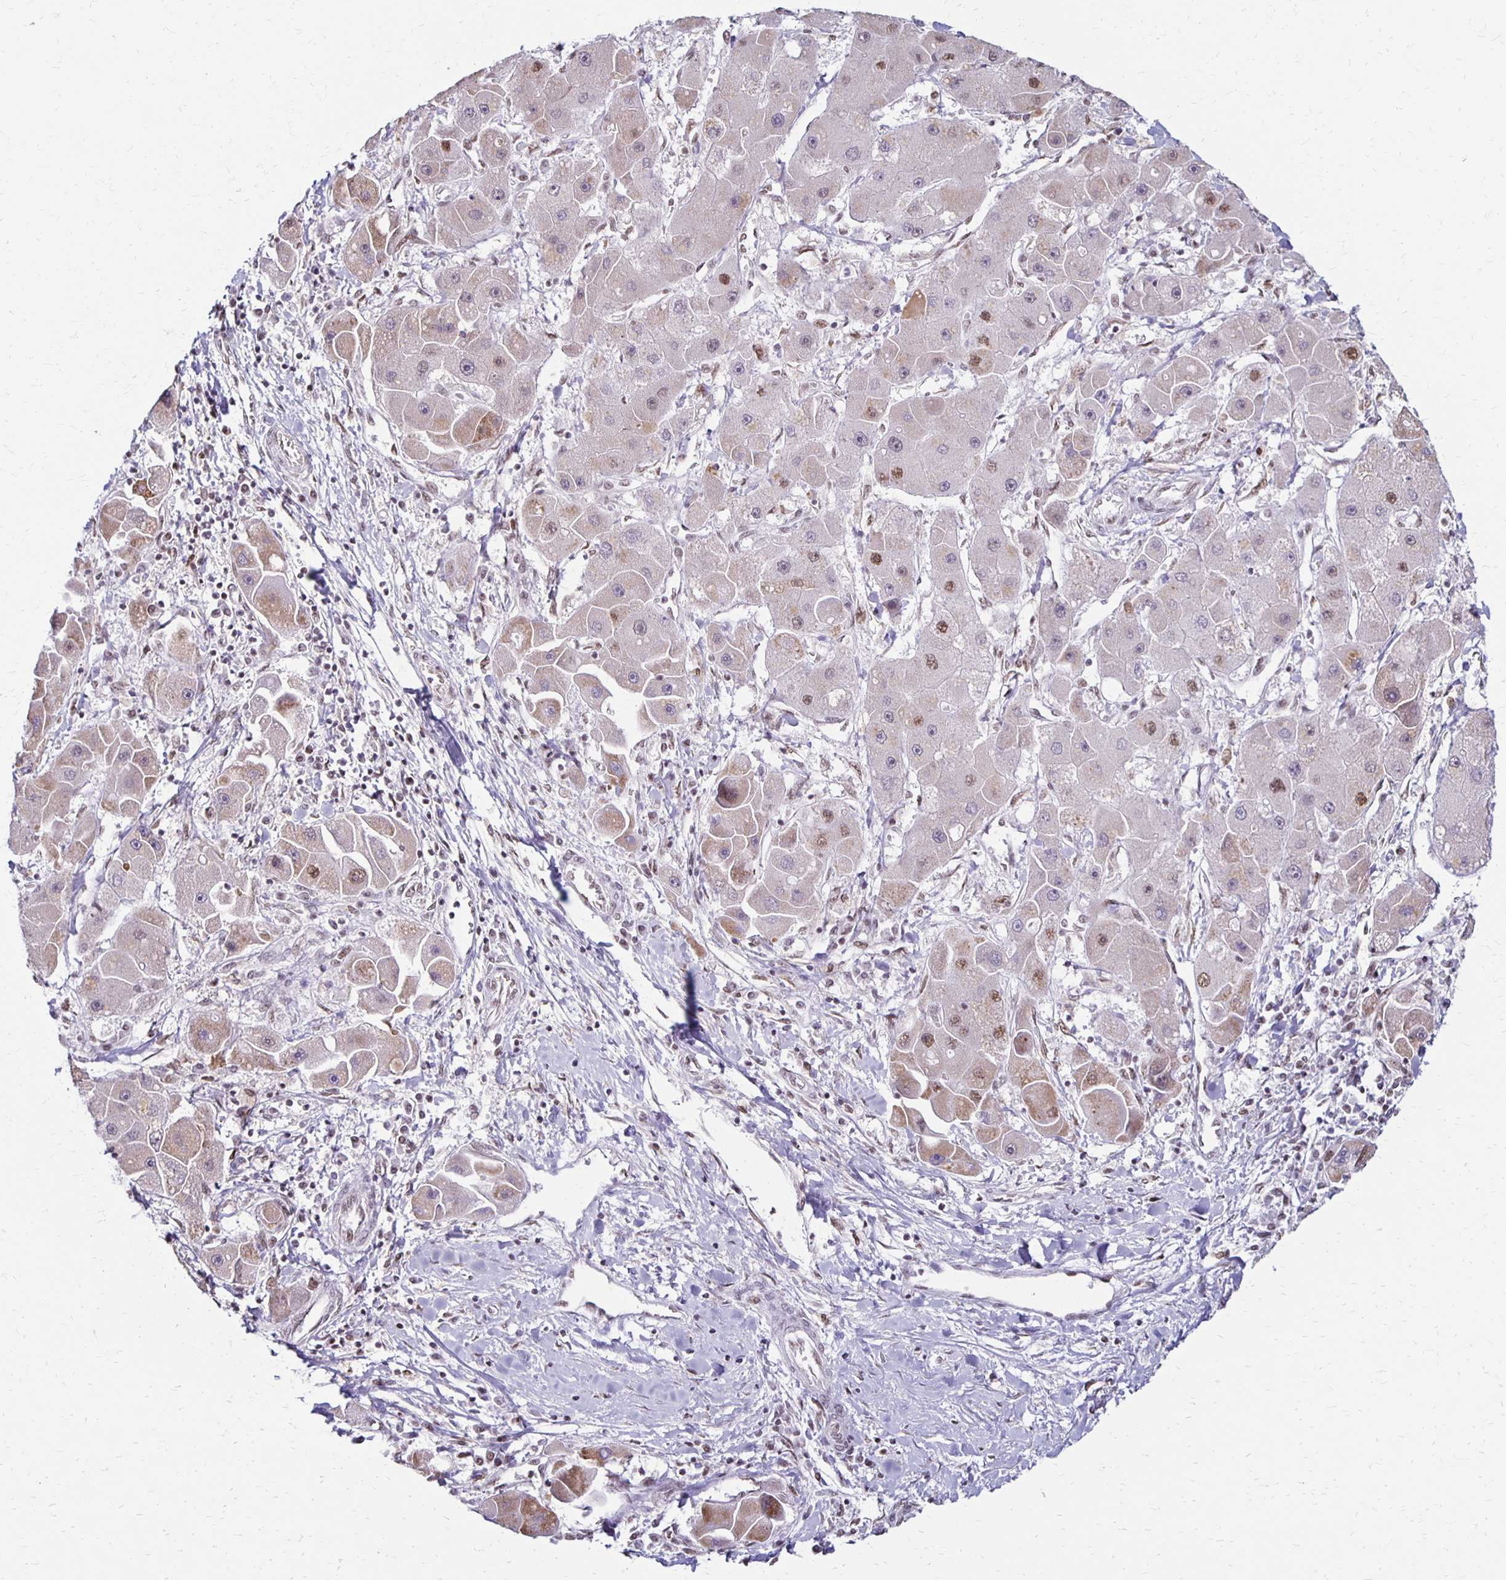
{"staining": {"intensity": "weak", "quantity": "25%-75%", "location": "nuclear"}, "tissue": "liver cancer", "cell_type": "Tumor cells", "image_type": "cancer", "snomed": [{"axis": "morphology", "description": "Carcinoma, Hepatocellular, NOS"}, {"axis": "topography", "description": "Liver"}], "caption": "Liver hepatocellular carcinoma stained for a protein shows weak nuclear positivity in tumor cells. The staining was performed using DAB (3,3'-diaminobenzidine) to visualize the protein expression in brown, while the nuclei were stained in blue with hematoxylin (Magnification: 20x).", "gene": "DAGLA", "patient": {"sex": "male", "age": 24}}